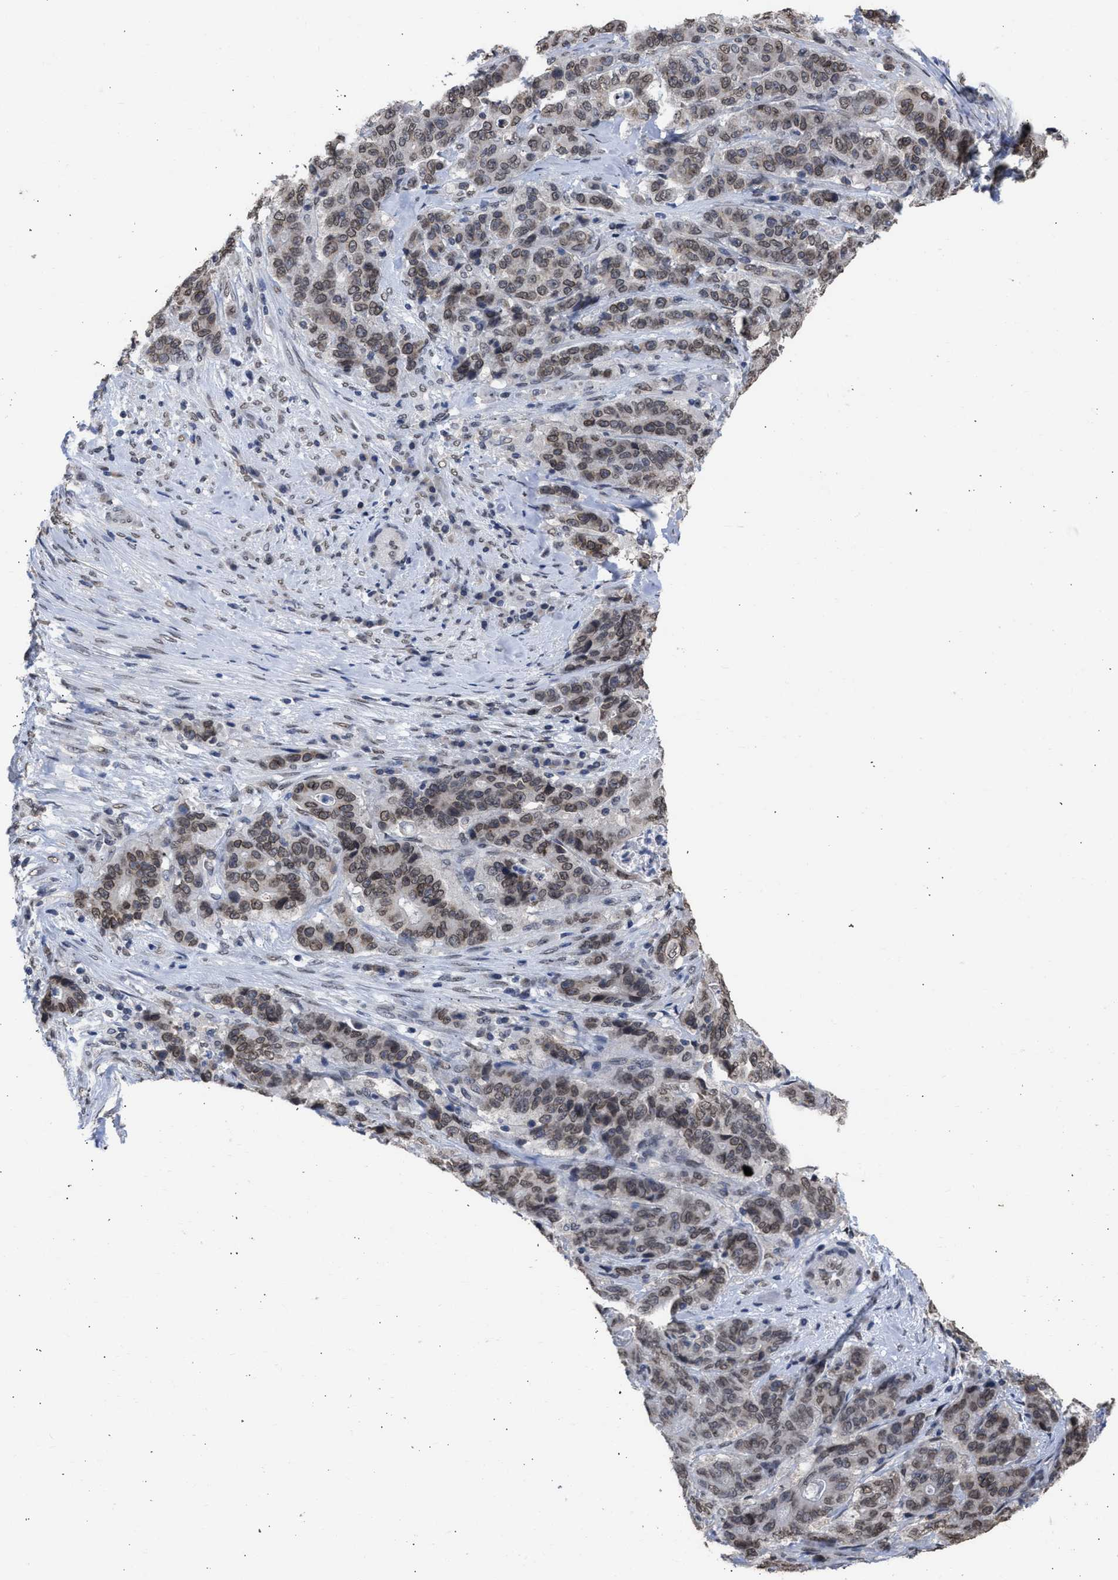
{"staining": {"intensity": "weak", "quantity": "<25%", "location": "cytoplasmic/membranous,nuclear"}, "tissue": "stomach cancer", "cell_type": "Tumor cells", "image_type": "cancer", "snomed": [{"axis": "morphology", "description": "Adenocarcinoma, NOS"}, {"axis": "topography", "description": "Stomach"}], "caption": "Immunohistochemistry (IHC) of adenocarcinoma (stomach) shows no expression in tumor cells.", "gene": "NUP35", "patient": {"sex": "female", "age": 73}}